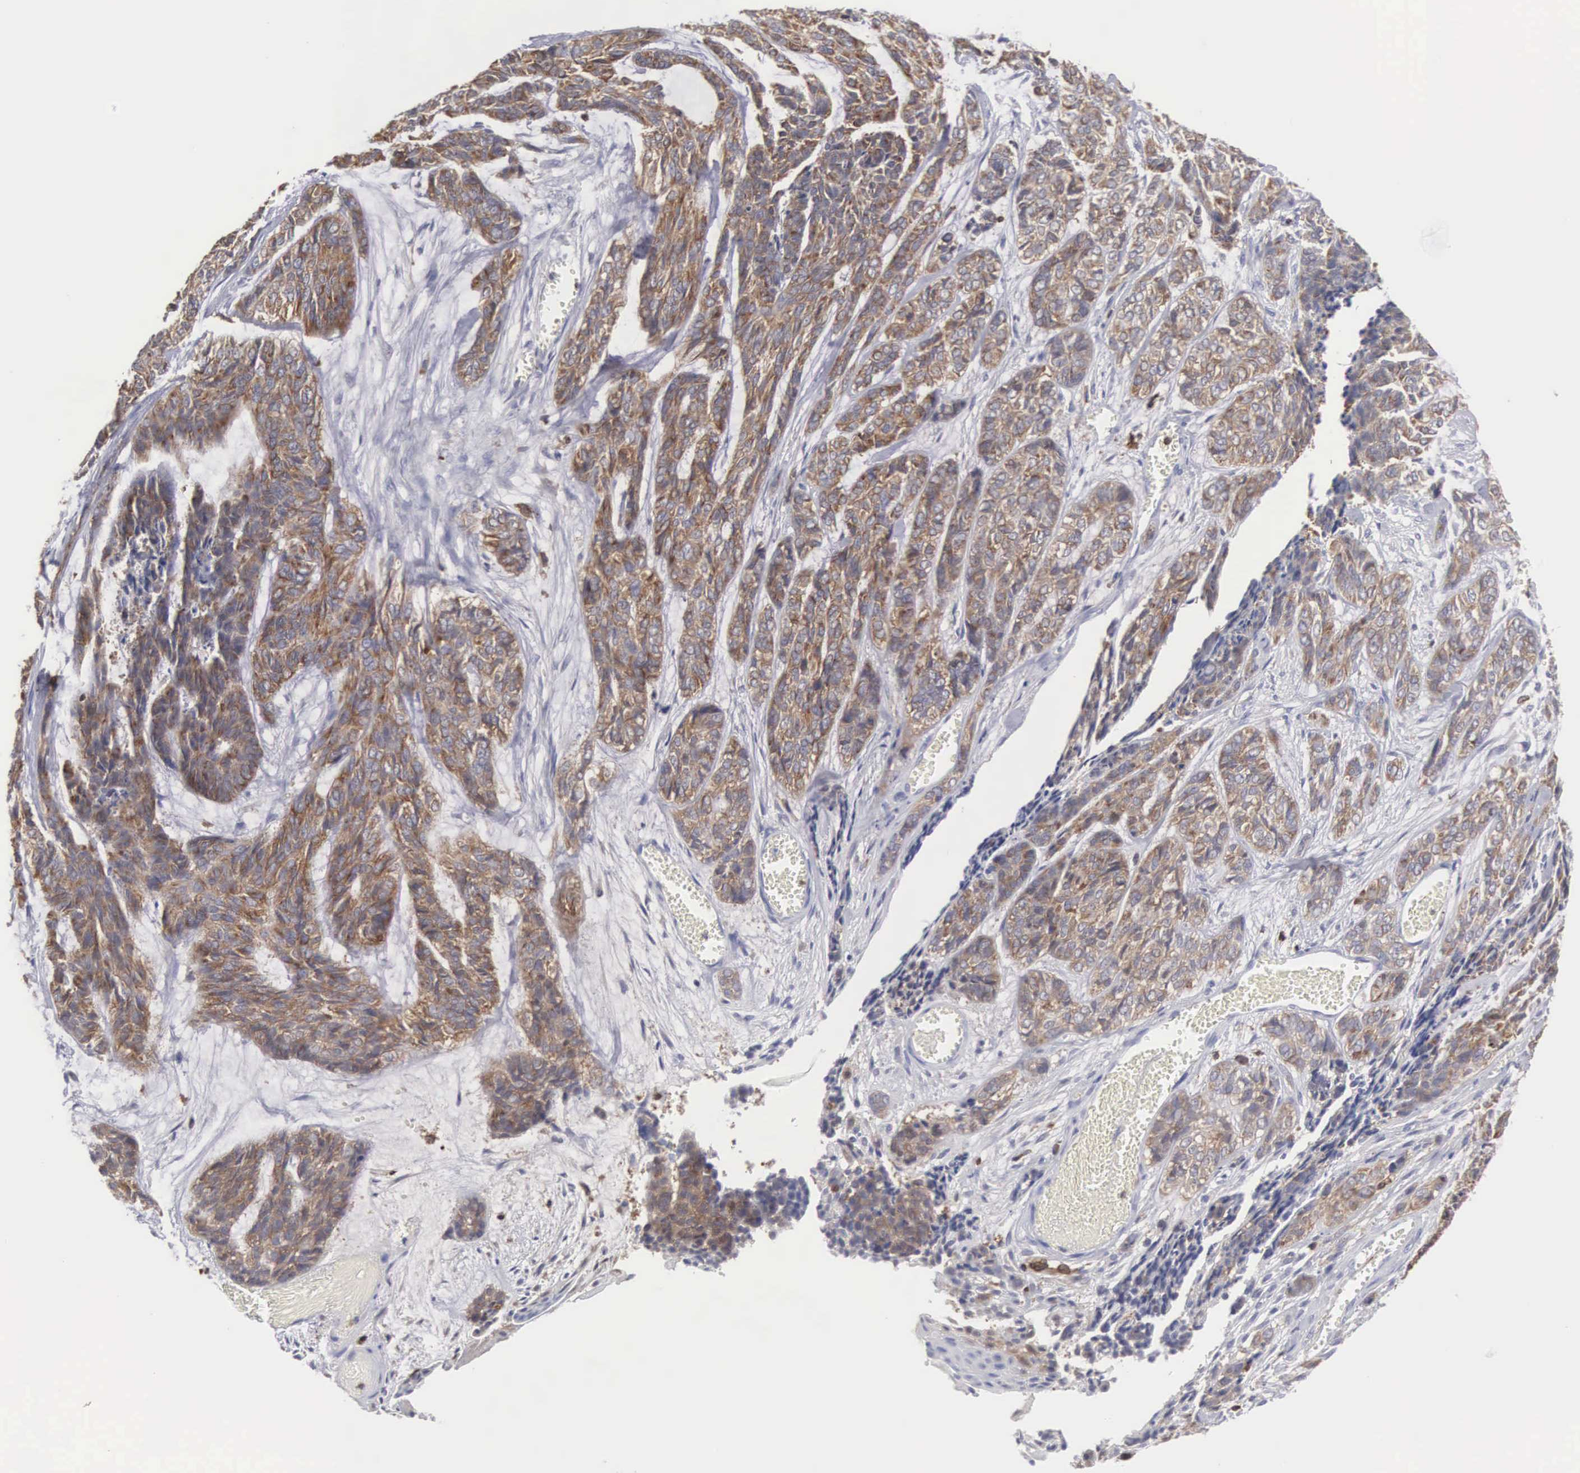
{"staining": {"intensity": "moderate", "quantity": ">75%", "location": "cytoplasmic/membranous"}, "tissue": "skin cancer", "cell_type": "Tumor cells", "image_type": "cancer", "snomed": [{"axis": "morphology", "description": "Normal tissue, NOS"}, {"axis": "morphology", "description": "Basal cell carcinoma"}, {"axis": "topography", "description": "Skin"}], "caption": "Immunohistochemical staining of skin basal cell carcinoma reveals medium levels of moderate cytoplasmic/membranous expression in approximately >75% of tumor cells. (Brightfield microscopy of DAB IHC at high magnification).", "gene": "SH3BP1", "patient": {"sex": "female", "age": 65}}